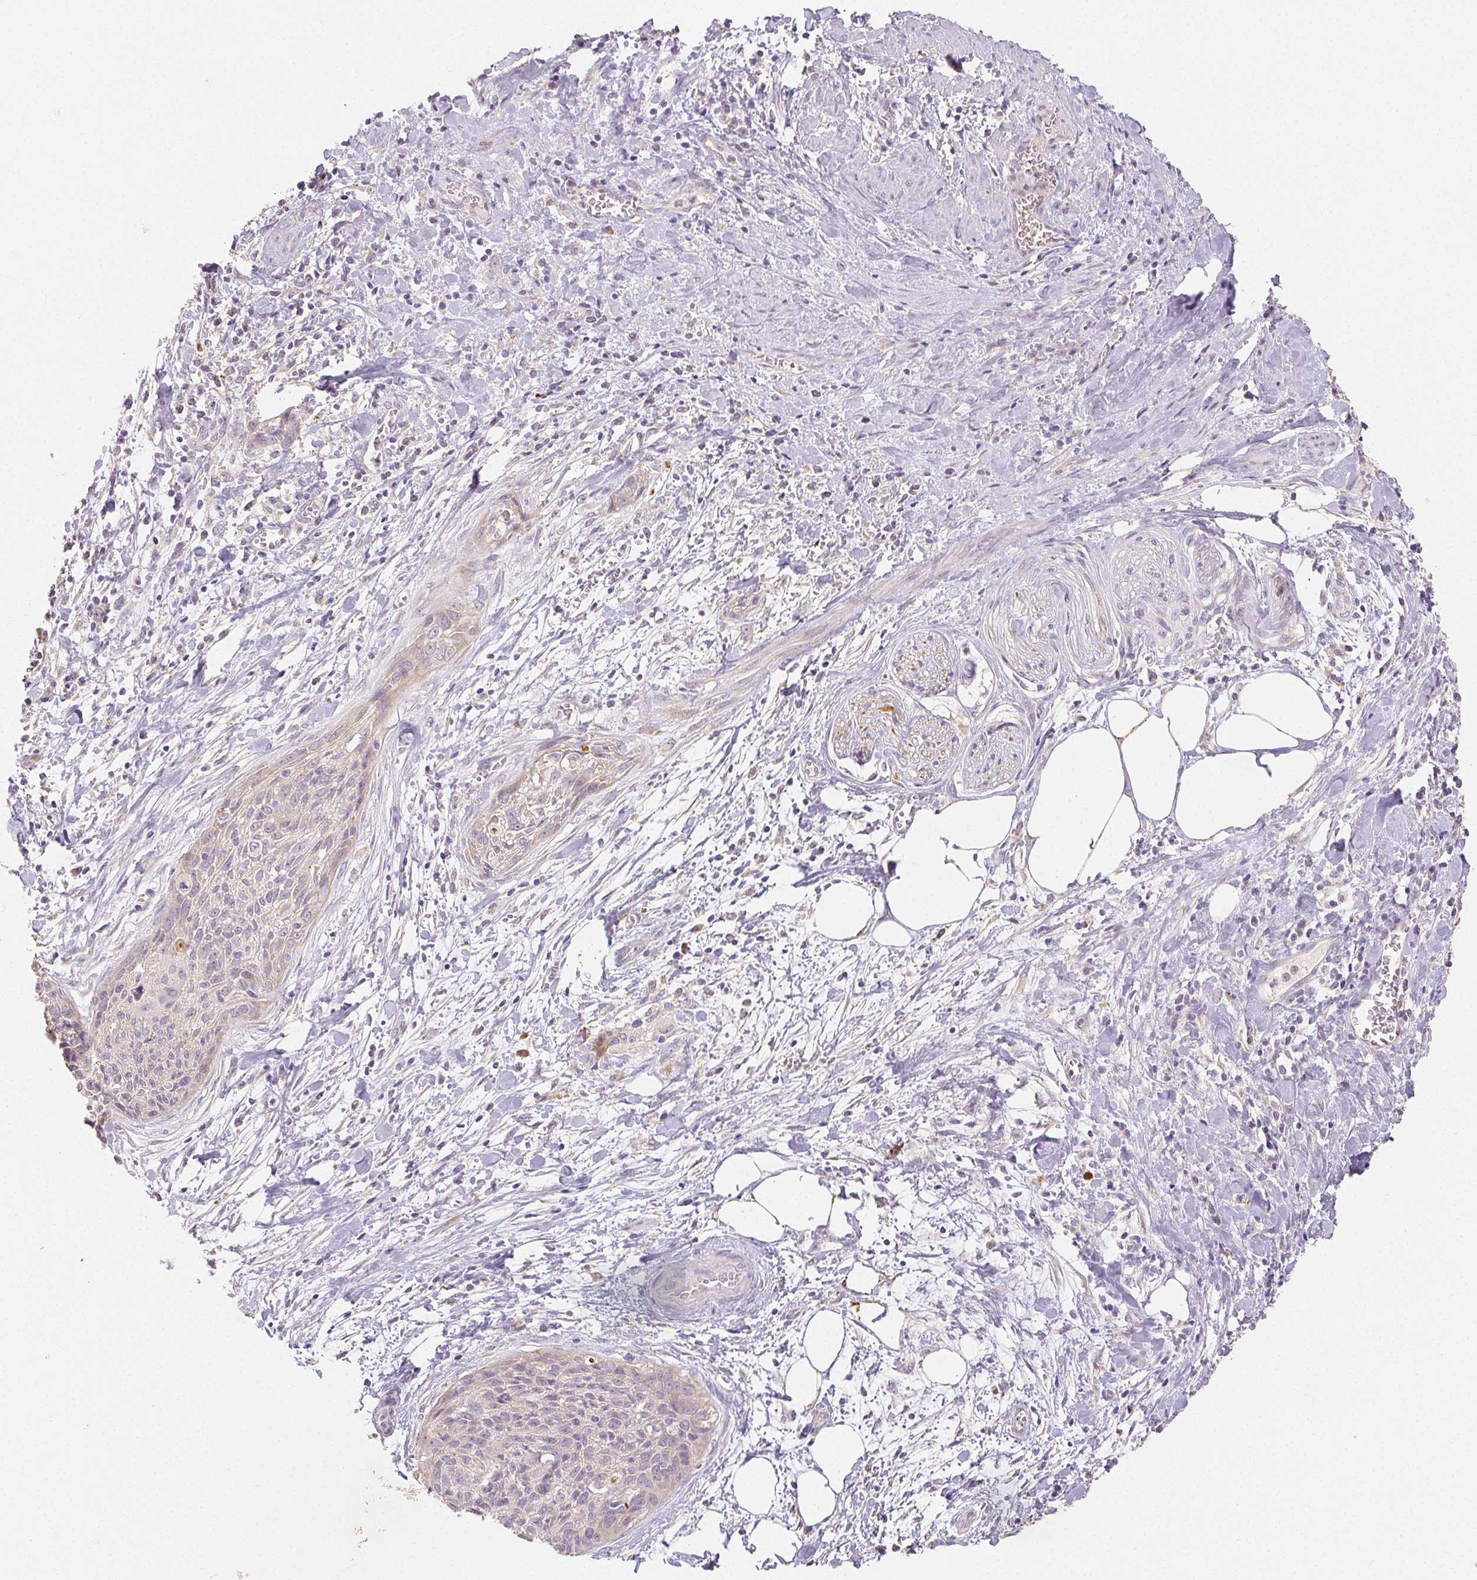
{"staining": {"intensity": "negative", "quantity": "none", "location": "none"}, "tissue": "cervical cancer", "cell_type": "Tumor cells", "image_type": "cancer", "snomed": [{"axis": "morphology", "description": "Squamous cell carcinoma, NOS"}, {"axis": "topography", "description": "Cervix"}], "caption": "Tumor cells show no significant protein positivity in cervical cancer (squamous cell carcinoma).", "gene": "ACVR1B", "patient": {"sex": "female", "age": 55}}